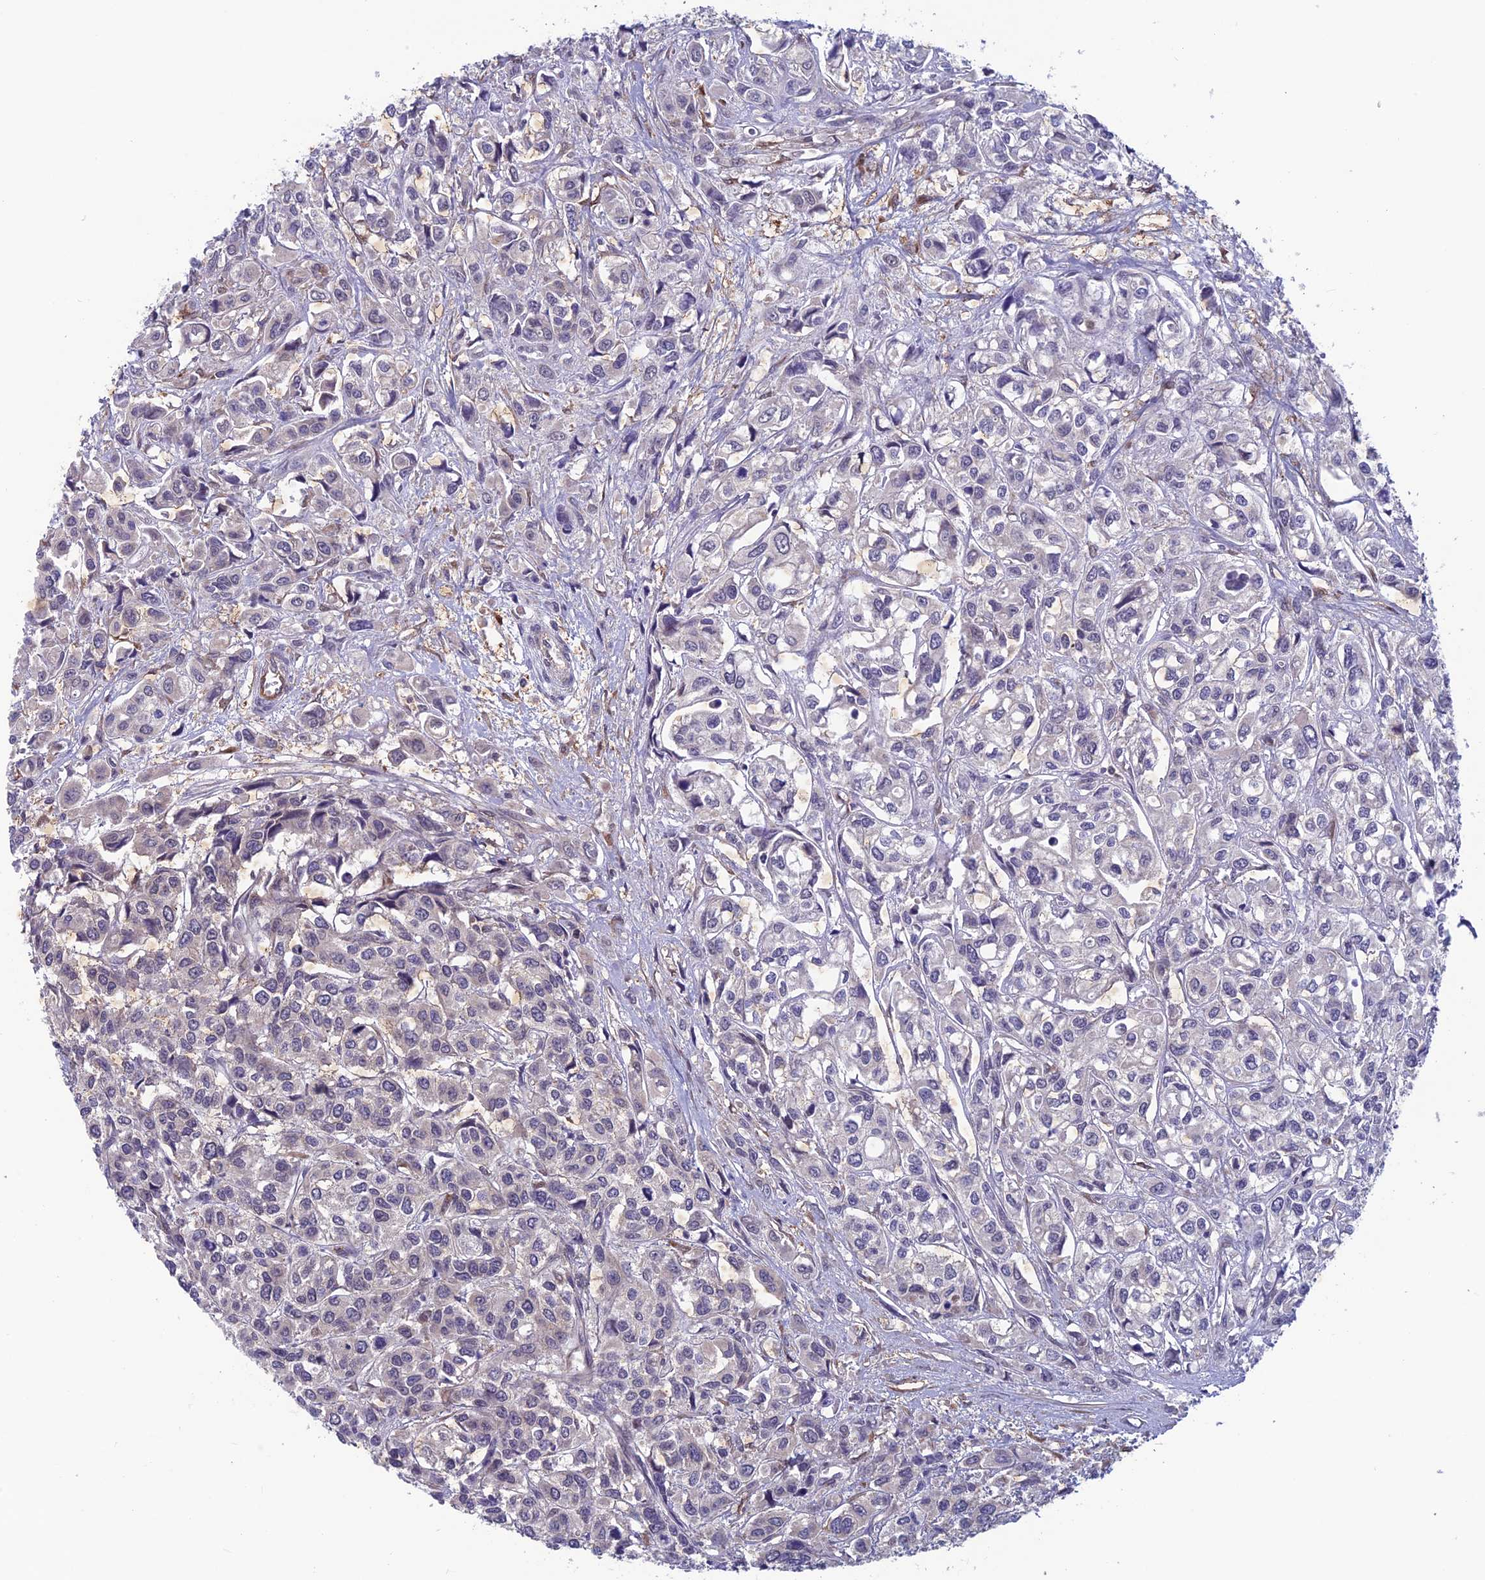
{"staining": {"intensity": "negative", "quantity": "none", "location": "none"}, "tissue": "urothelial cancer", "cell_type": "Tumor cells", "image_type": "cancer", "snomed": [{"axis": "morphology", "description": "Urothelial carcinoma, High grade"}, {"axis": "topography", "description": "Urinary bladder"}], "caption": "High magnification brightfield microscopy of urothelial carcinoma (high-grade) stained with DAB (brown) and counterstained with hematoxylin (blue): tumor cells show no significant staining. (Brightfield microscopy of DAB (3,3'-diaminobenzidine) immunohistochemistry at high magnification).", "gene": "MAST2", "patient": {"sex": "male", "age": 67}}